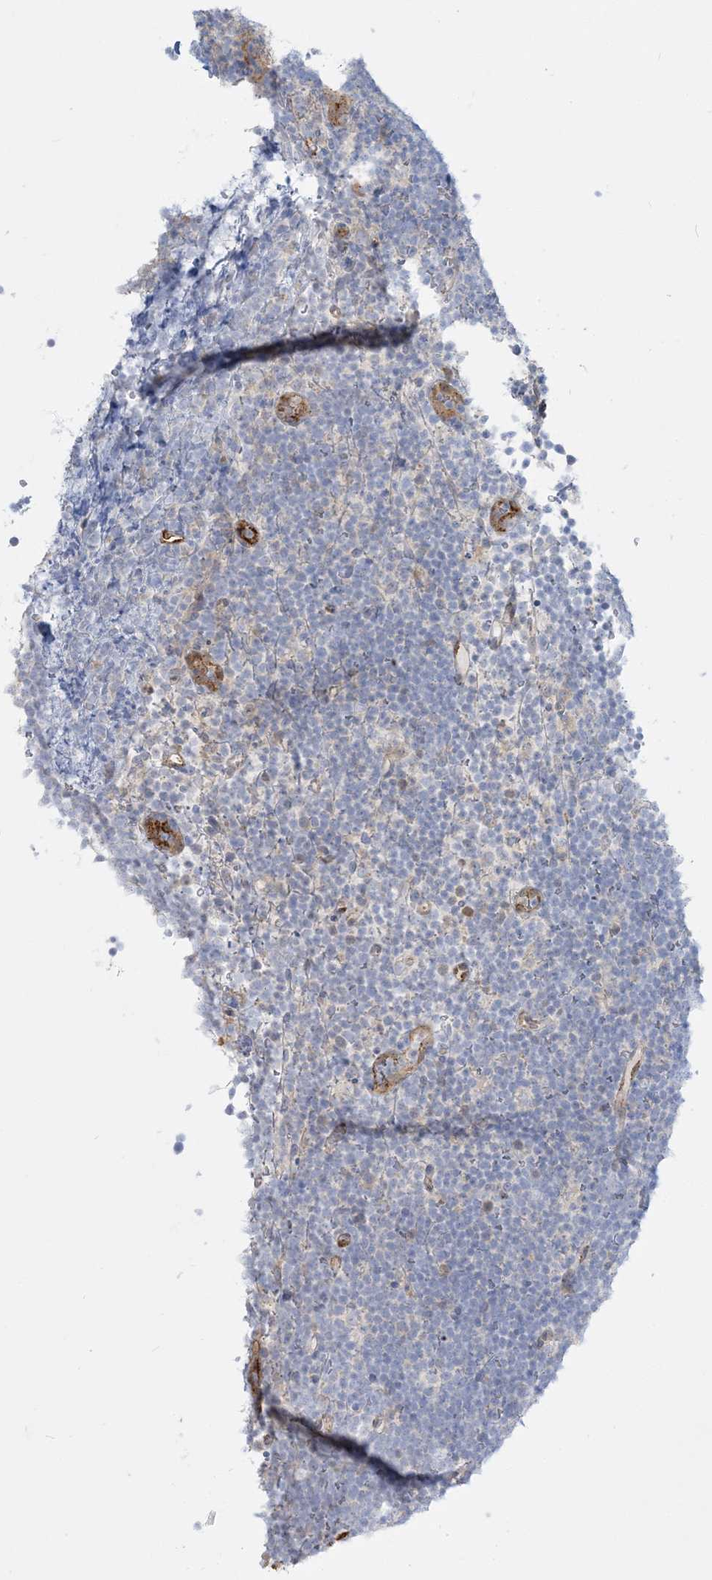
{"staining": {"intensity": "negative", "quantity": "none", "location": "none"}, "tissue": "lymphoma", "cell_type": "Tumor cells", "image_type": "cancer", "snomed": [{"axis": "morphology", "description": "Malignant lymphoma, non-Hodgkin's type, High grade"}, {"axis": "topography", "description": "Lymph node"}], "caption": "The immunohistochemistry histopathology image has no significant positivity in tumor cells of lymphoma tissue.", "gene": "INPP1", "patient": {"sex": "male", "age": 13}}